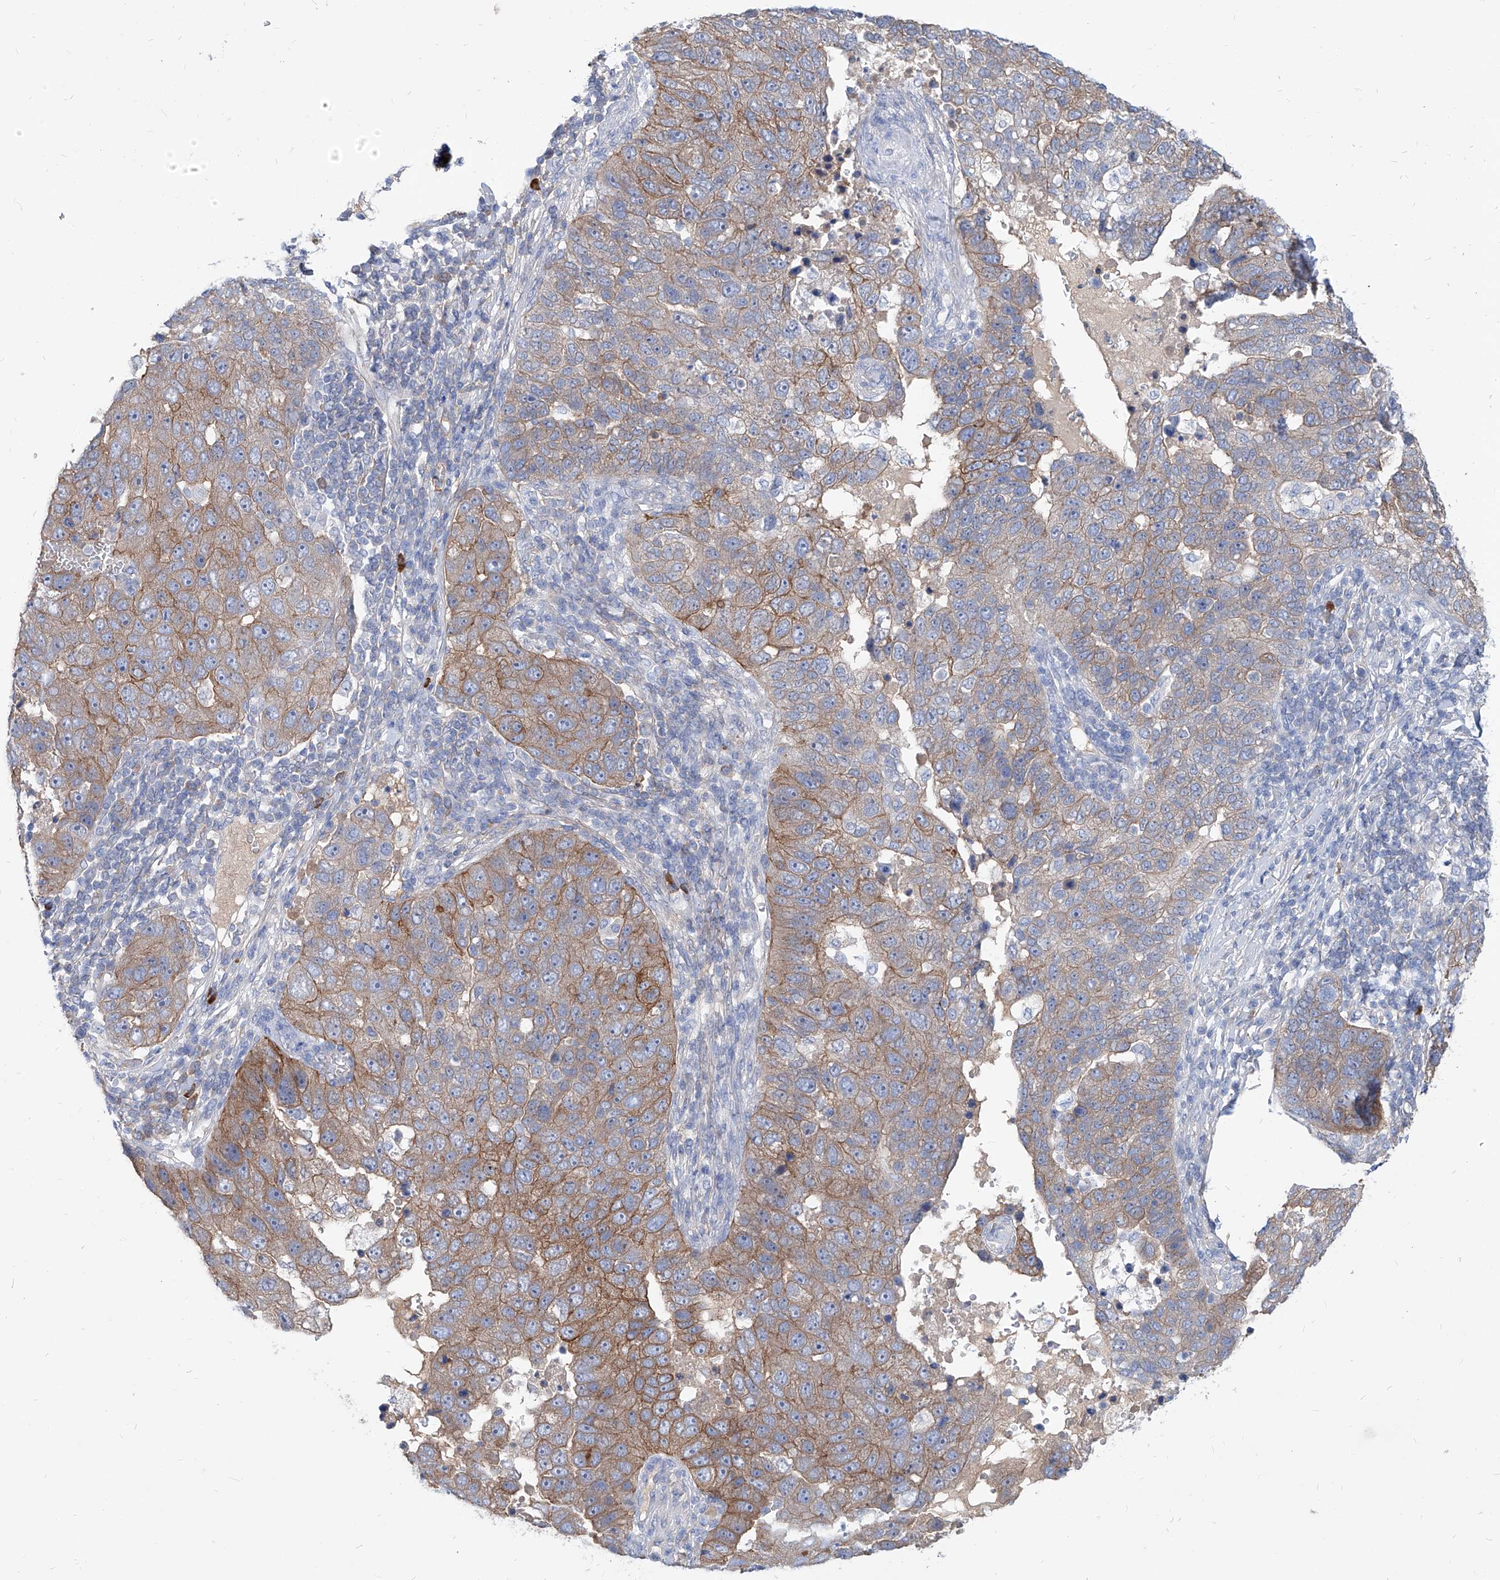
{"staining": {"intensity": "moderate", "quantity": "25%-75%", "location": "cytoplasmic/membranous"}, "tissue": "pancreatic cancer", "cell_type": "Tumor cells", "image_type": "cancer", "snomed": [{"axis": "morphology", "description": "Adenocarcinoma, NOS"}, {"axis": "topography", "description": "Pancreas"}], "caption": "There is medium levels of moderate cytoplasmic/membranous positivity in tumor cells of pancreatic cancer, as demonstrated by immunohistochemical staining (brown color).", "gene": "AKAP10", "patient": {"sex": "female", "age": 61}}